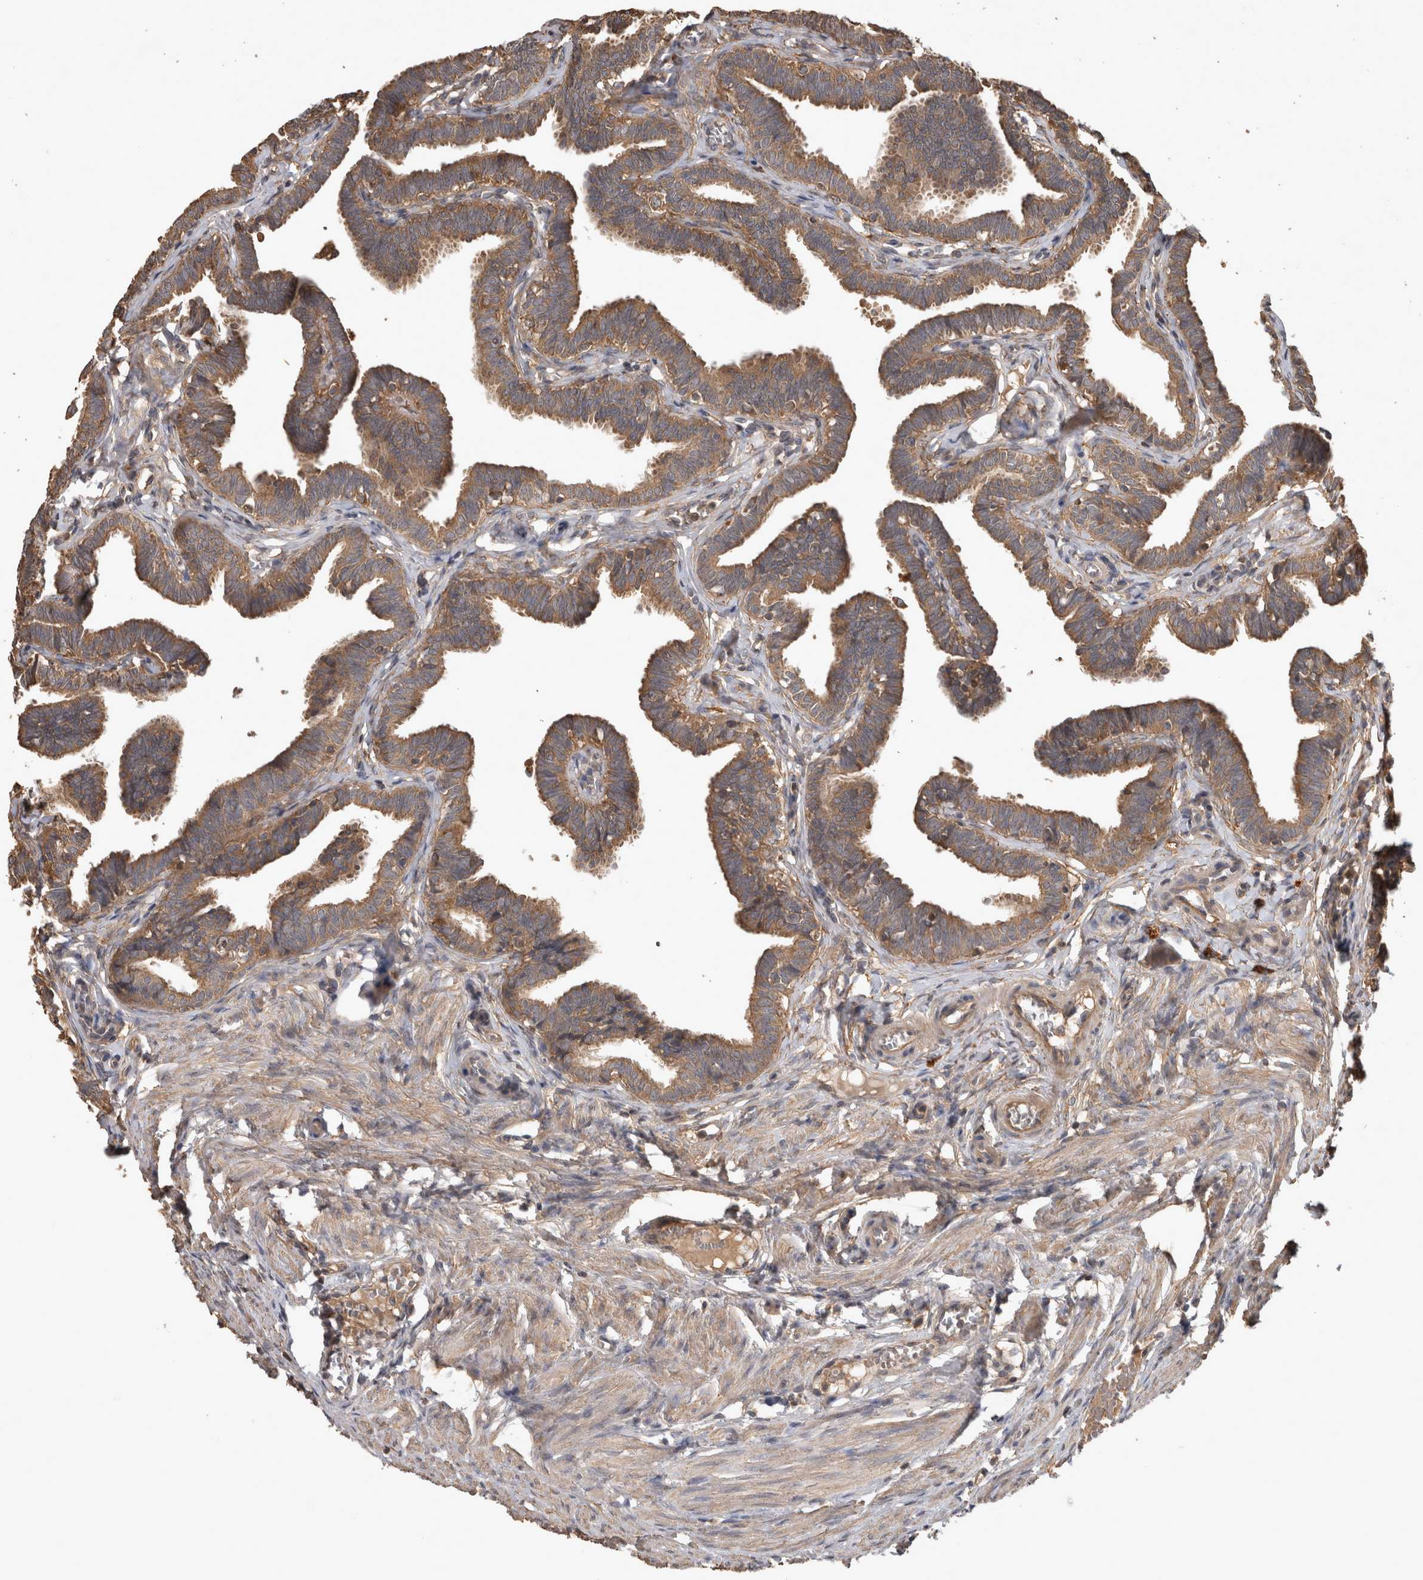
{"staining": {"intensity": "moderate", "quantity": ">75%", "location": "cytoplasmic/membranous"}, "tissue": "fallopian tube", "cell_type": "Glandular cells", "image_type": "normal", "snomed": [{"axis": "morphology", "description": "Normal tissue, NOS"}, {"axis": "topography", "description": "Fallopian tube"}, {"axis": "topography", "description": "Ovary"}], "caption": "The image exhibits staining of benign fallopian tube, revealing moderate cytoplasmic/membranous protein expression (brown color) within glandular cells.", "gene": "TRMT61B", "patient": {"sex": "female", "age": 23}}